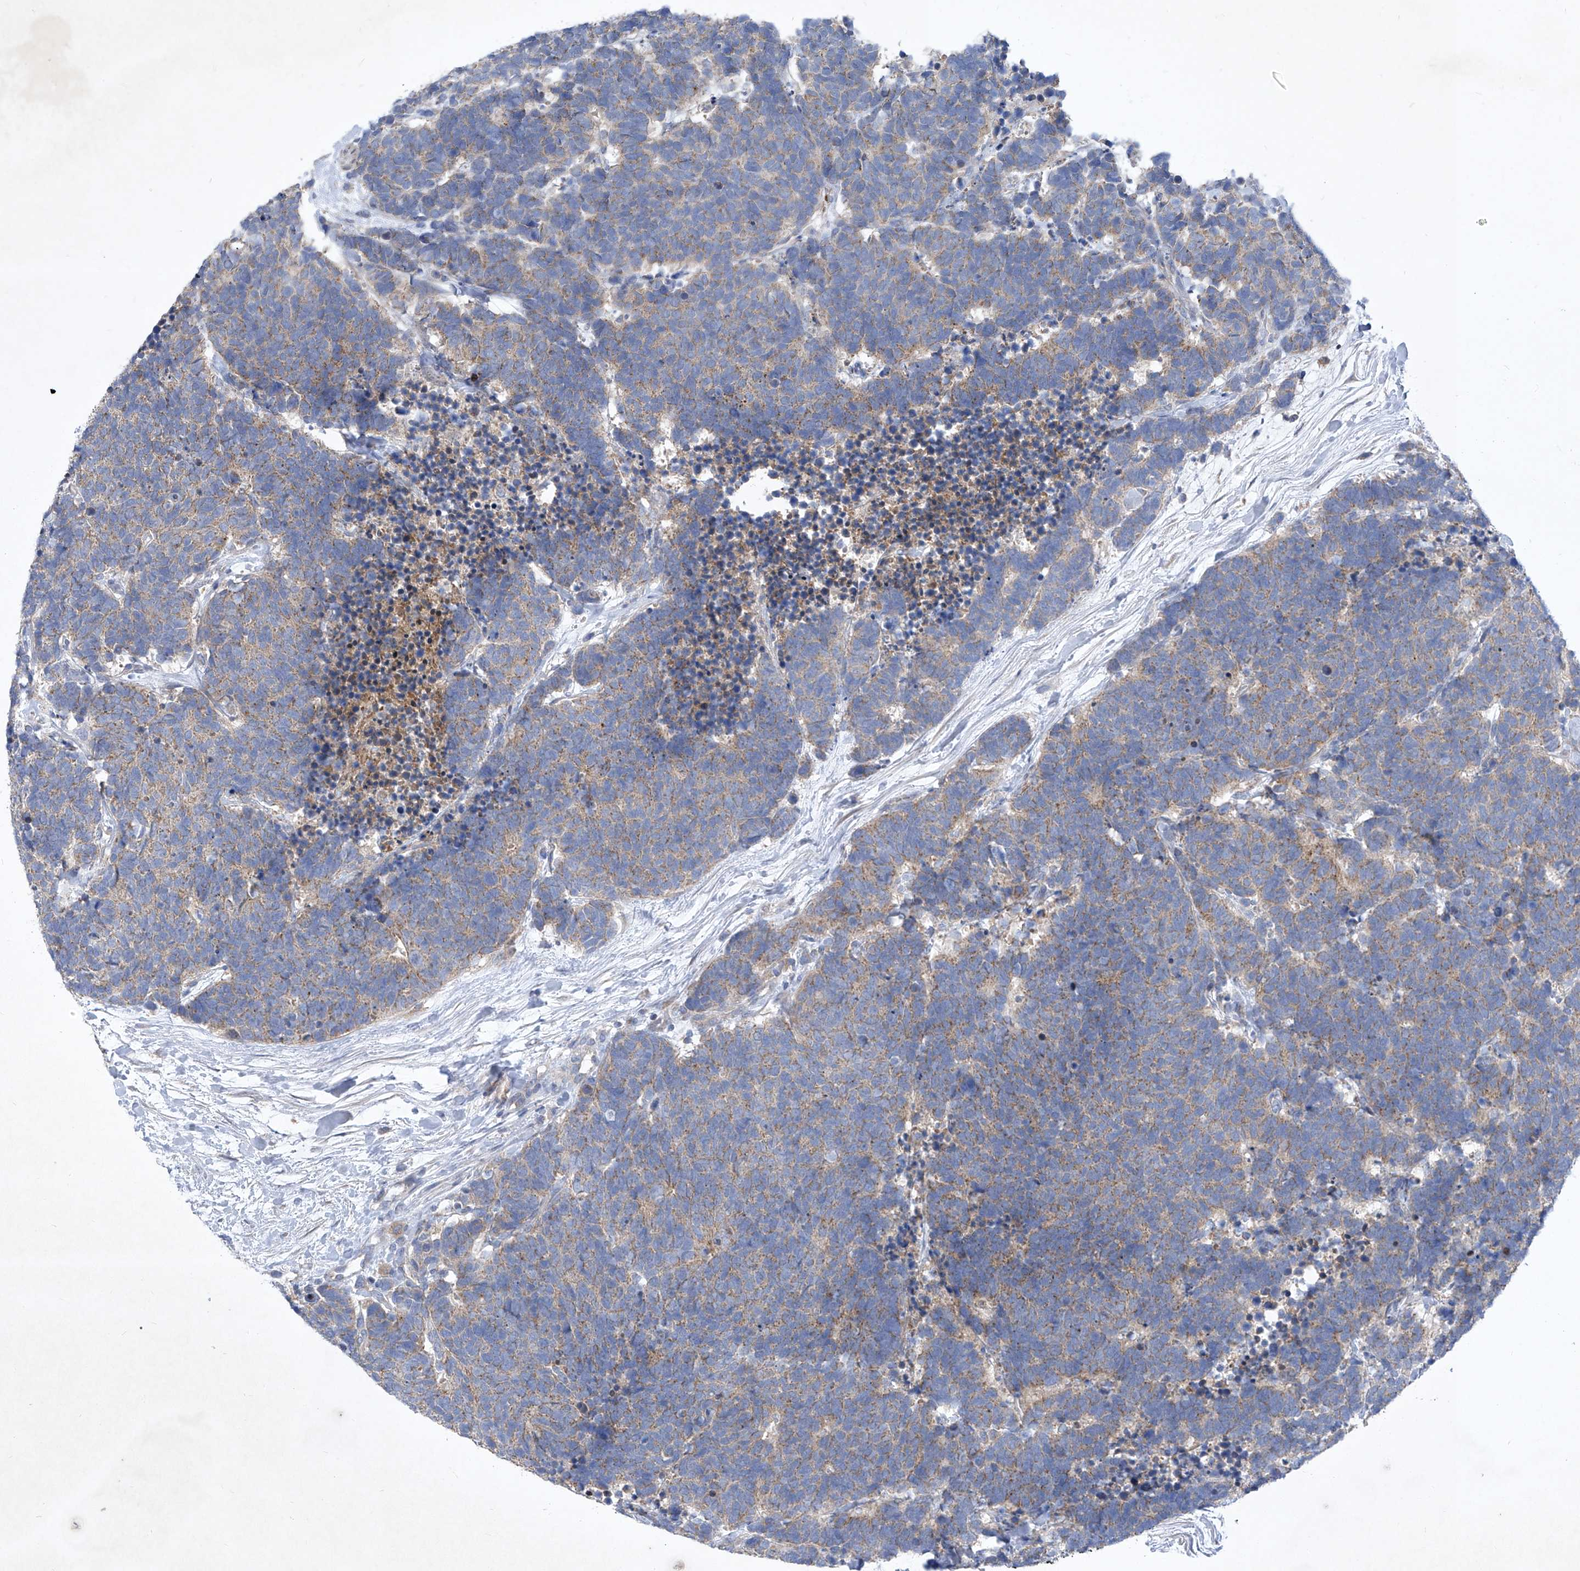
{"staining": {"intensity": "weak", "quantity": ">75%", "location": "cytoplasmic/membranous"}, "tissue": "carcinoid", "cell_type": "Tumor cells", "image_type": "cancer", "snomed": [{"axis": "morphology", "description": "Carcinoma, NOS"}, {"axis": "morphology", "description": "Carcinoid, malignant, NOS"}, {"axis": "topography", "description": "Urinary bladder"}], "caption": "A brown stain shows weak cytoplasmic/membranous expression of a protein in human carcinoma tumor cells.", "gene": "COQ3", "patient": {"sex": "male", "age": 57}}